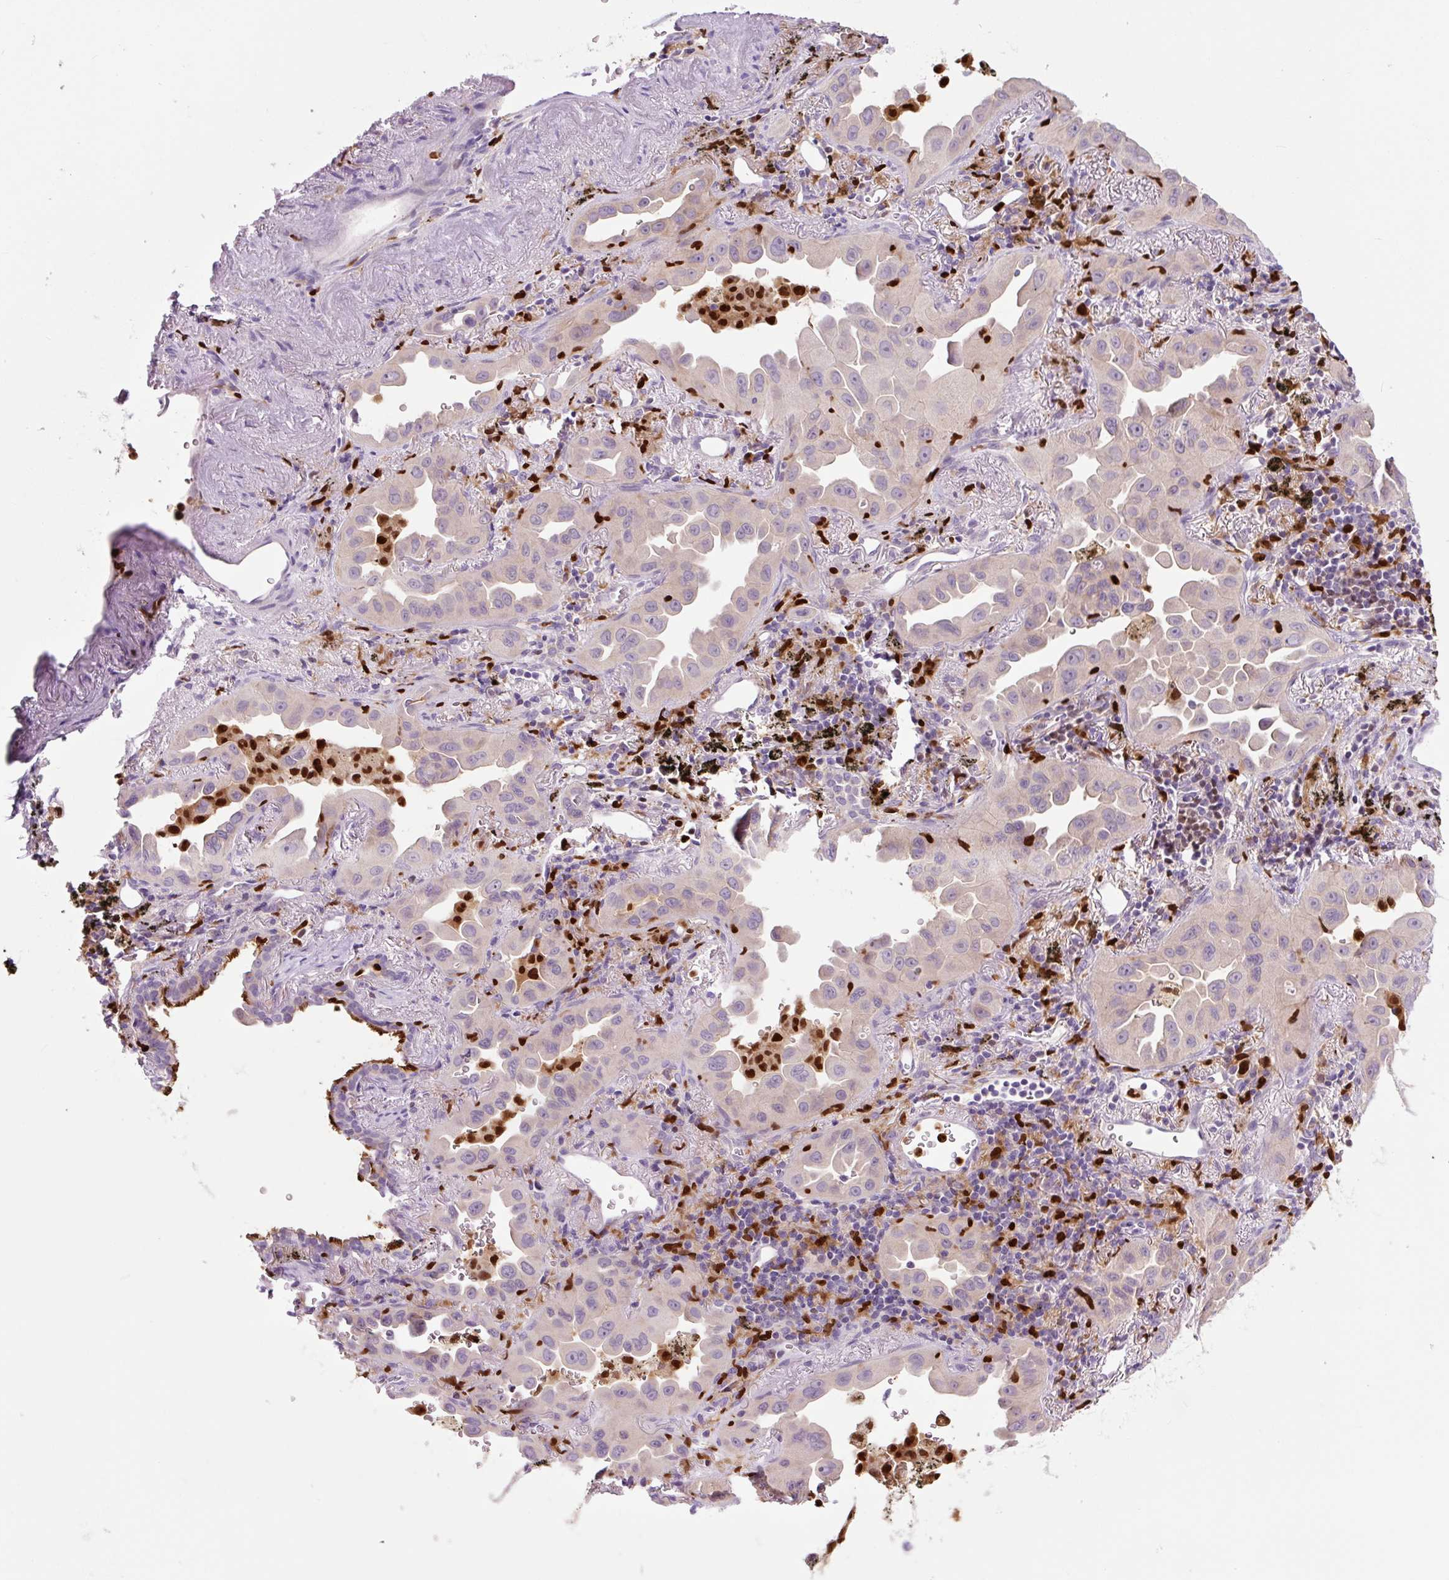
{"staining": {"intensity": "negative", "quantity": "none", "location": "none"}, "tissue": "lung cancer", "cell_type": "Tumor cells", "image_type": "cancer", "snomed": [{"axis": "morphology", "description": "Adenocarcinoma, NOS"}, {"axis": "topography", "description": "Lung"}], "caption": "Lung cancer was stained to show a protein in brown. There is no significant staining in tumor cells.", "gene": "SPI1", "patient": {"sex": "male", "age": 68}}